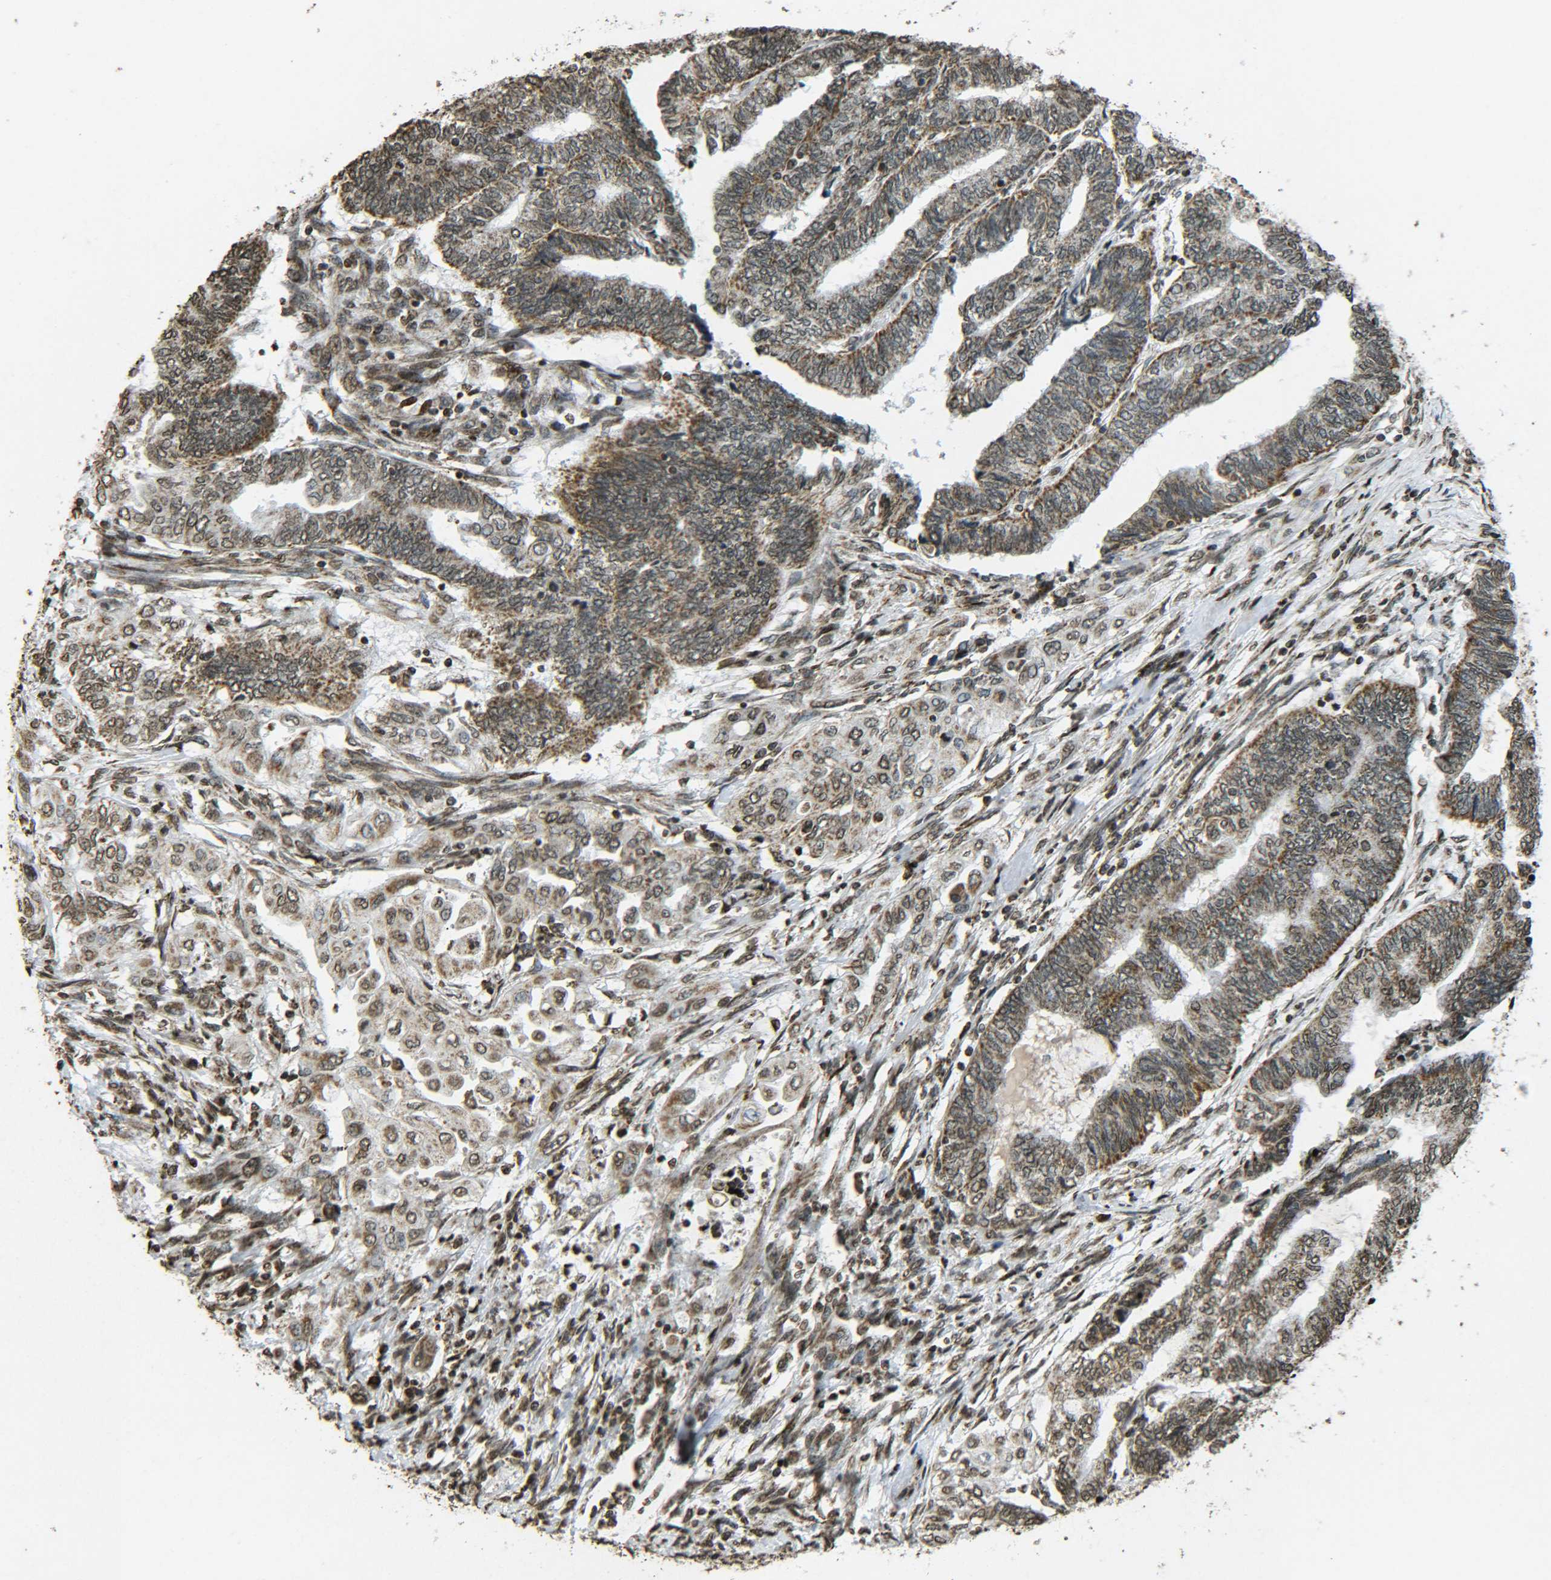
{"staining": {"intensity": "moderate", "quantity": ">75%", "location": "cytoplasmic/membranous,nuclear"}, "tissue": "endometrial cancer", "cell_type": "Tumor cells", "image_type": "cancer", "snomed": [{"axis": "morphology", "description": "Adenocarcinoma, NOS"}, {"axis": "topography", "description": "Uterus"}, {"axis": "topography", "description": "Endometrium"}], "caption": "The histopathology image shows immunohistochemical staining of endometrial adenocarcinoma. There is moderate cytoplasmic/membranous and nuclear expression is appreciated in about >75% of tumor cells.", "gene": "NEUROG2", "patient": {"sex": "female", "age": 70}}